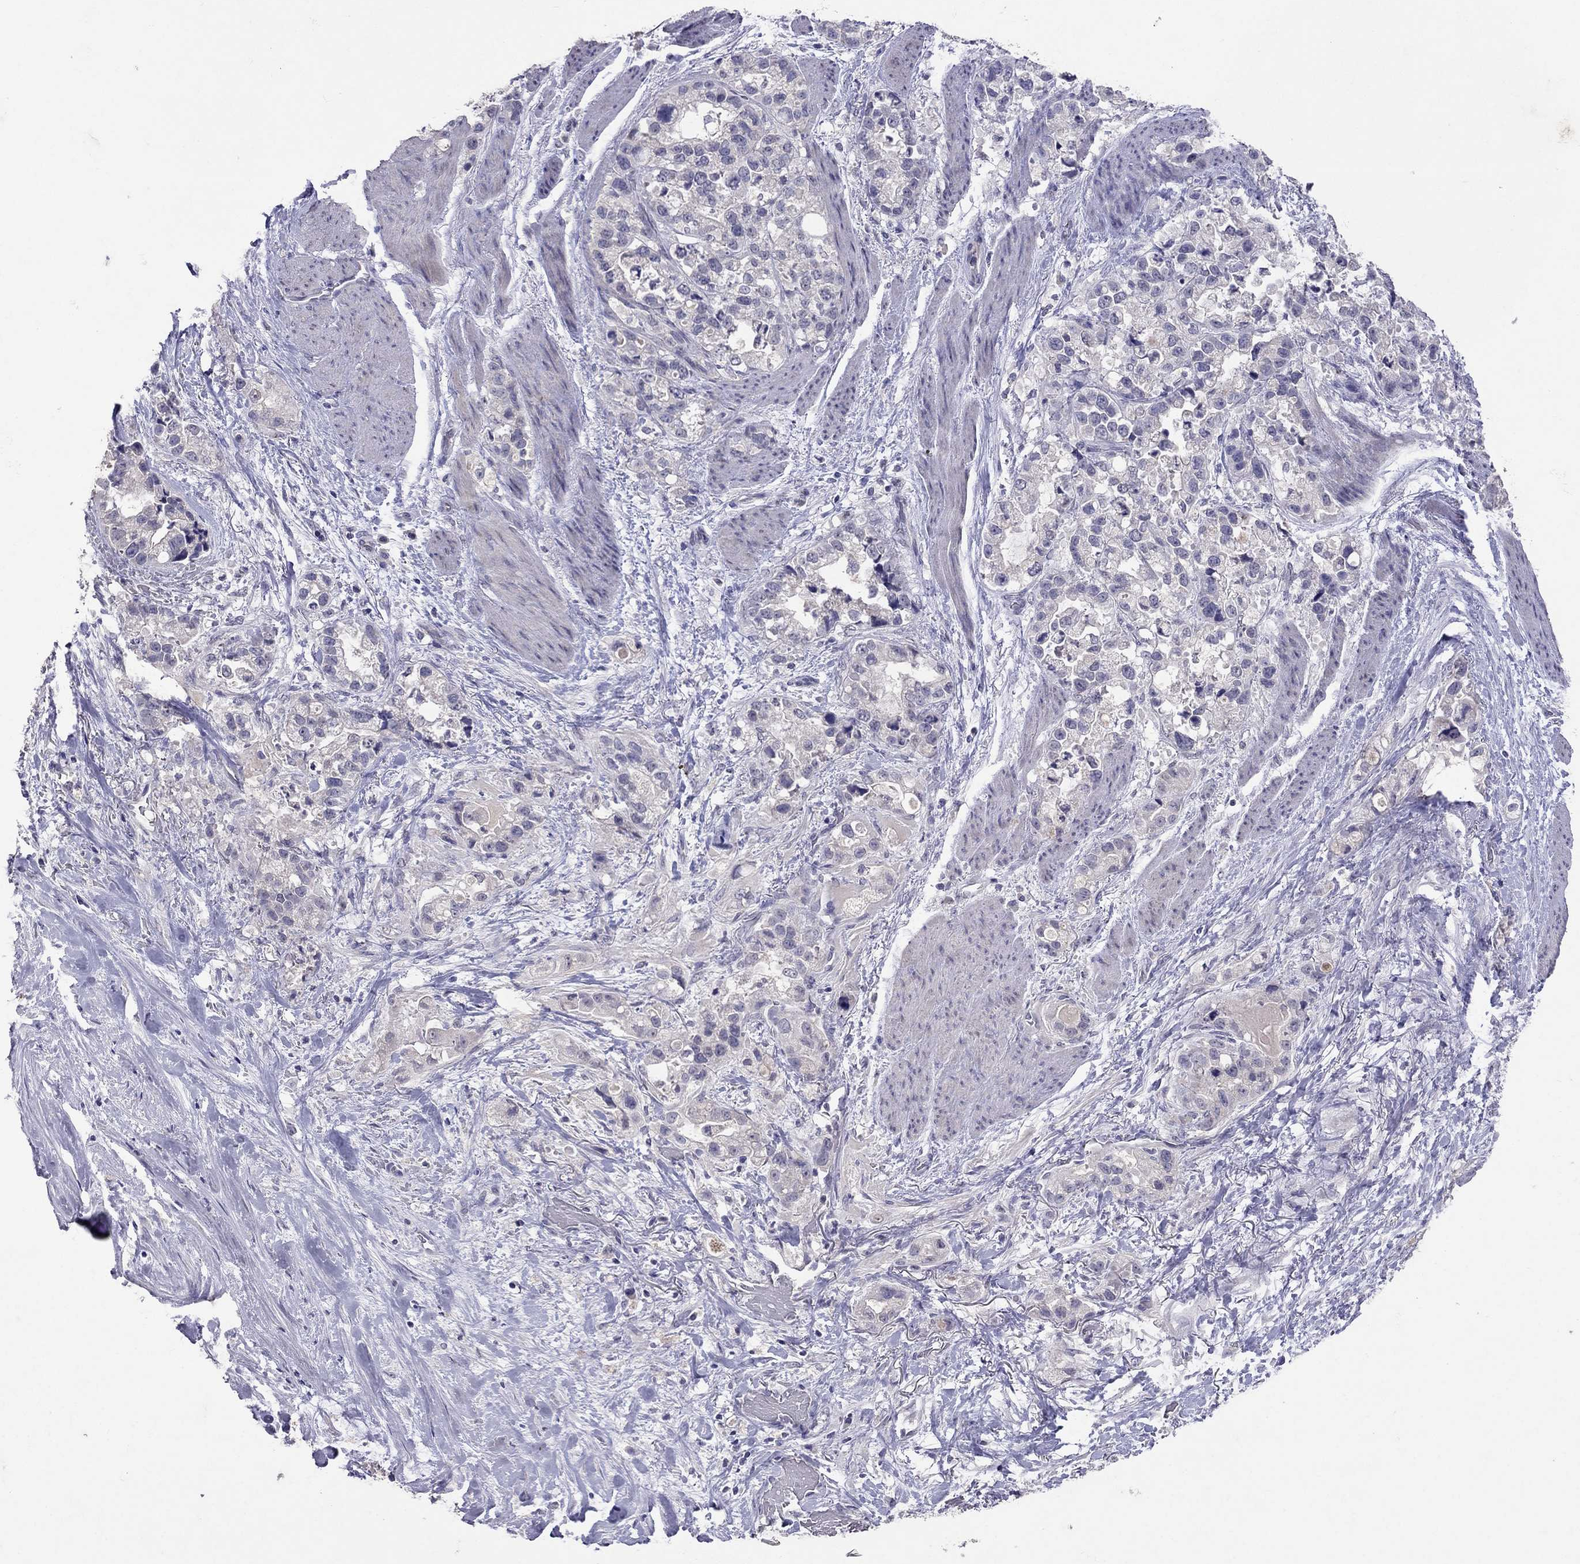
{"staining": {"intensity": "negative", "quantity": "none", "location": "none"}, "tissue": "stomach cancer", "cell_type": "Tumor cells", "image_type": "cancer", "snomed": [{"axis": "morphology", "description": "Adenocarcinoma, NOS"}, {"axis": "topography", "description": "Stomach"}], "caption": "Immunohistochemistry photomicrograph of stomach cancer stained for a protein (brown), which reveals no expression in tumor cells.", "gene": "FST", "patient": {"sex": "male", "age": 59}}